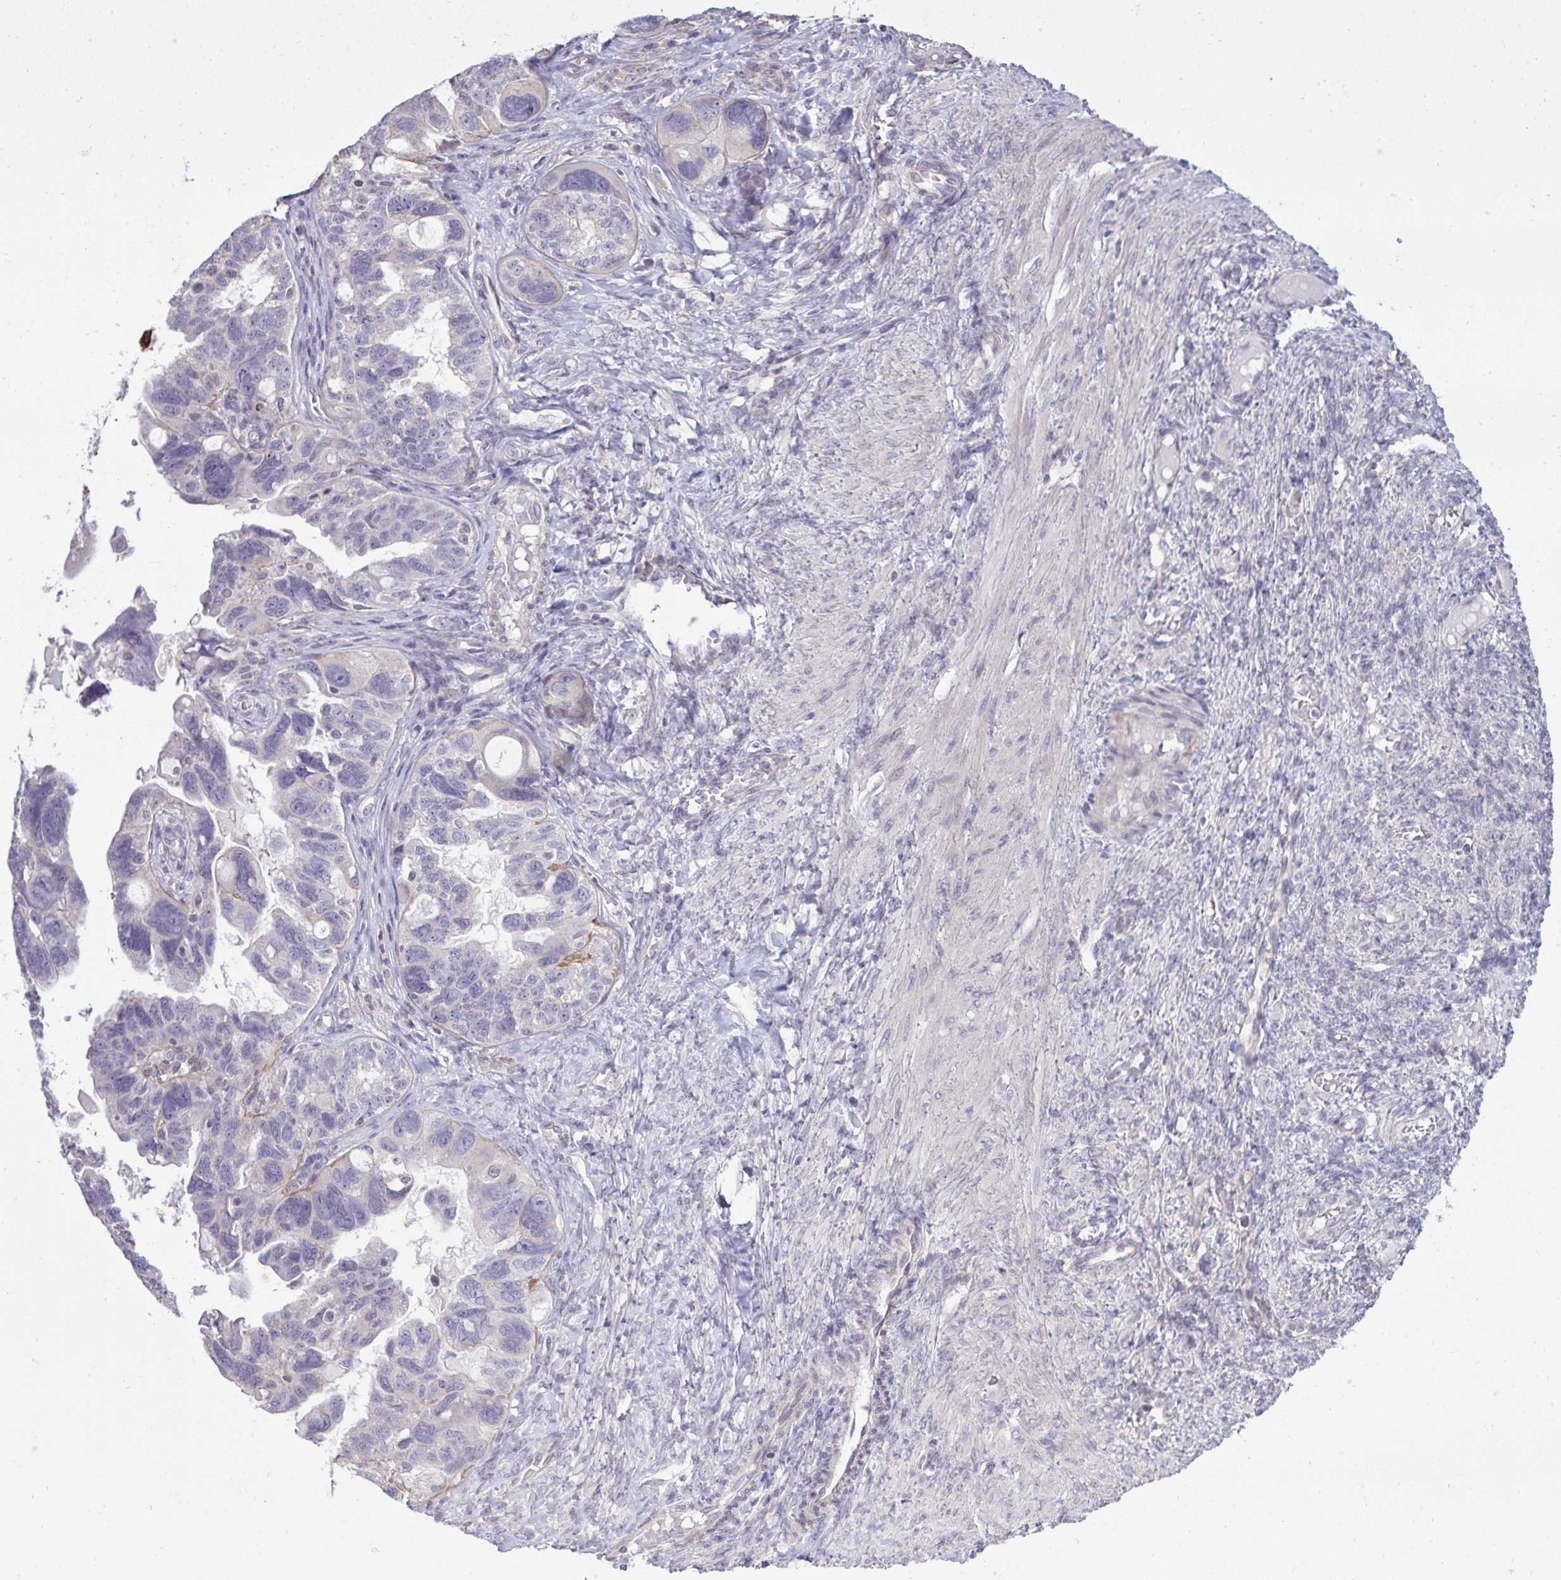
{"staining": {"intensity": "negative", "quantity": "none", "location": "none"}, "tissue": "ovarian cancer", "cell_type": "Tumor cells", "image_type": "cancer", "snomed": [{"axis": "morphology", "description": "Cystadenocarcinoma, serous, NOS"}, {"axis": "topography", "description": "Ovary"}], "caption": "High power microscopy histopathology image of an immunohistochemistry histopathology image of ovarian serous cystadenocarcinoma, revealing no significant expression in tumor cells.", "gene": "CYP20A1", "patient": {"sex": "female", "age": 60}}